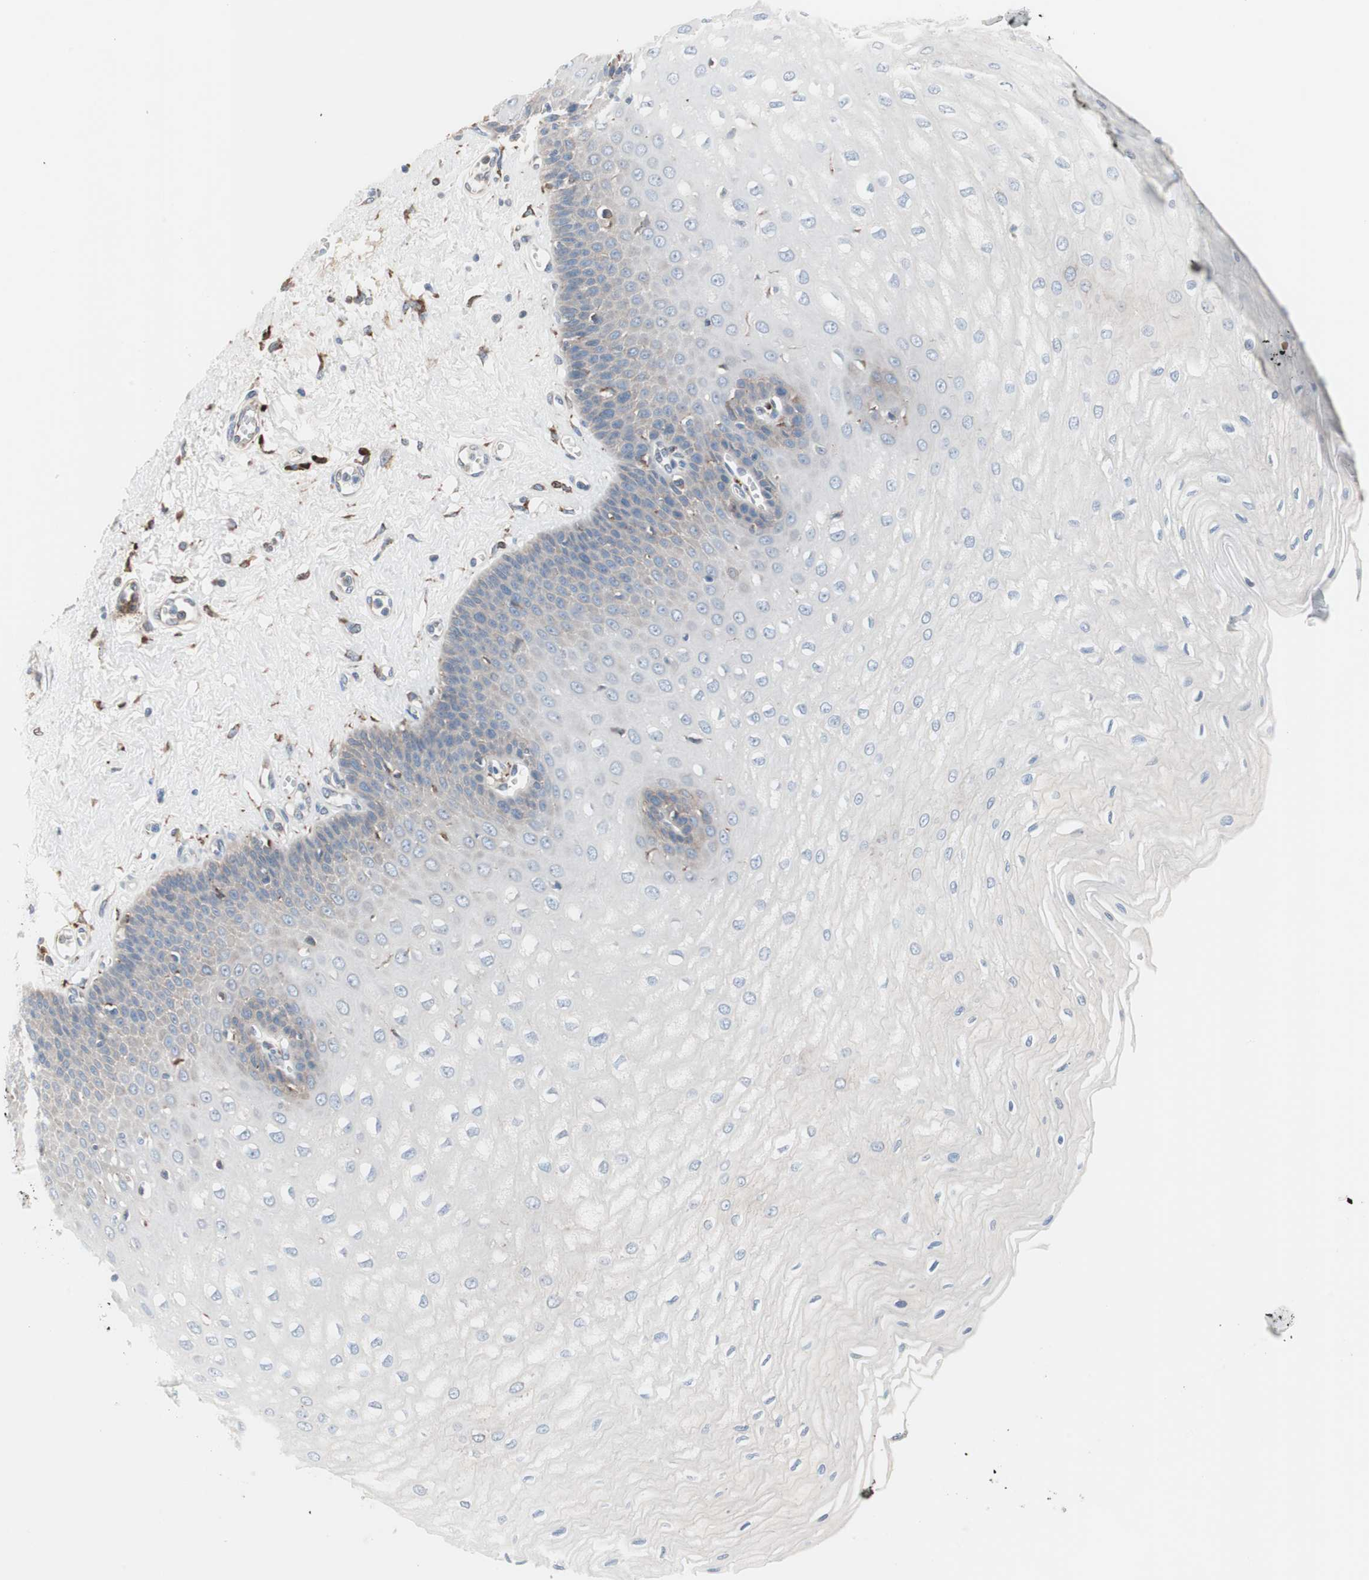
{"staining": {"intensity": "weak", "quantity": "<25%", "location": "cytoplasmic/membranous"}, "tissue": "esophagus", "cell_type": "Squamous epithelial cells", "image_type": "normal", "snomed": [{"axis": "morphology", "description": "Normal tissue, NOS"}, {"axis": "morphology", "description": "Squamous cell carcinoma, NOS"}, {"axis": "topography", "description": "Esophagus"}], "caption": "DAB (3,3'-diaminobenzidine) immunohistochemical staining of unremarkable esophagus reveals no significant positivity in squamous epithelial cells.", "gene": "SLC27A4", "patient": {"sex": "male", "age": 65}}